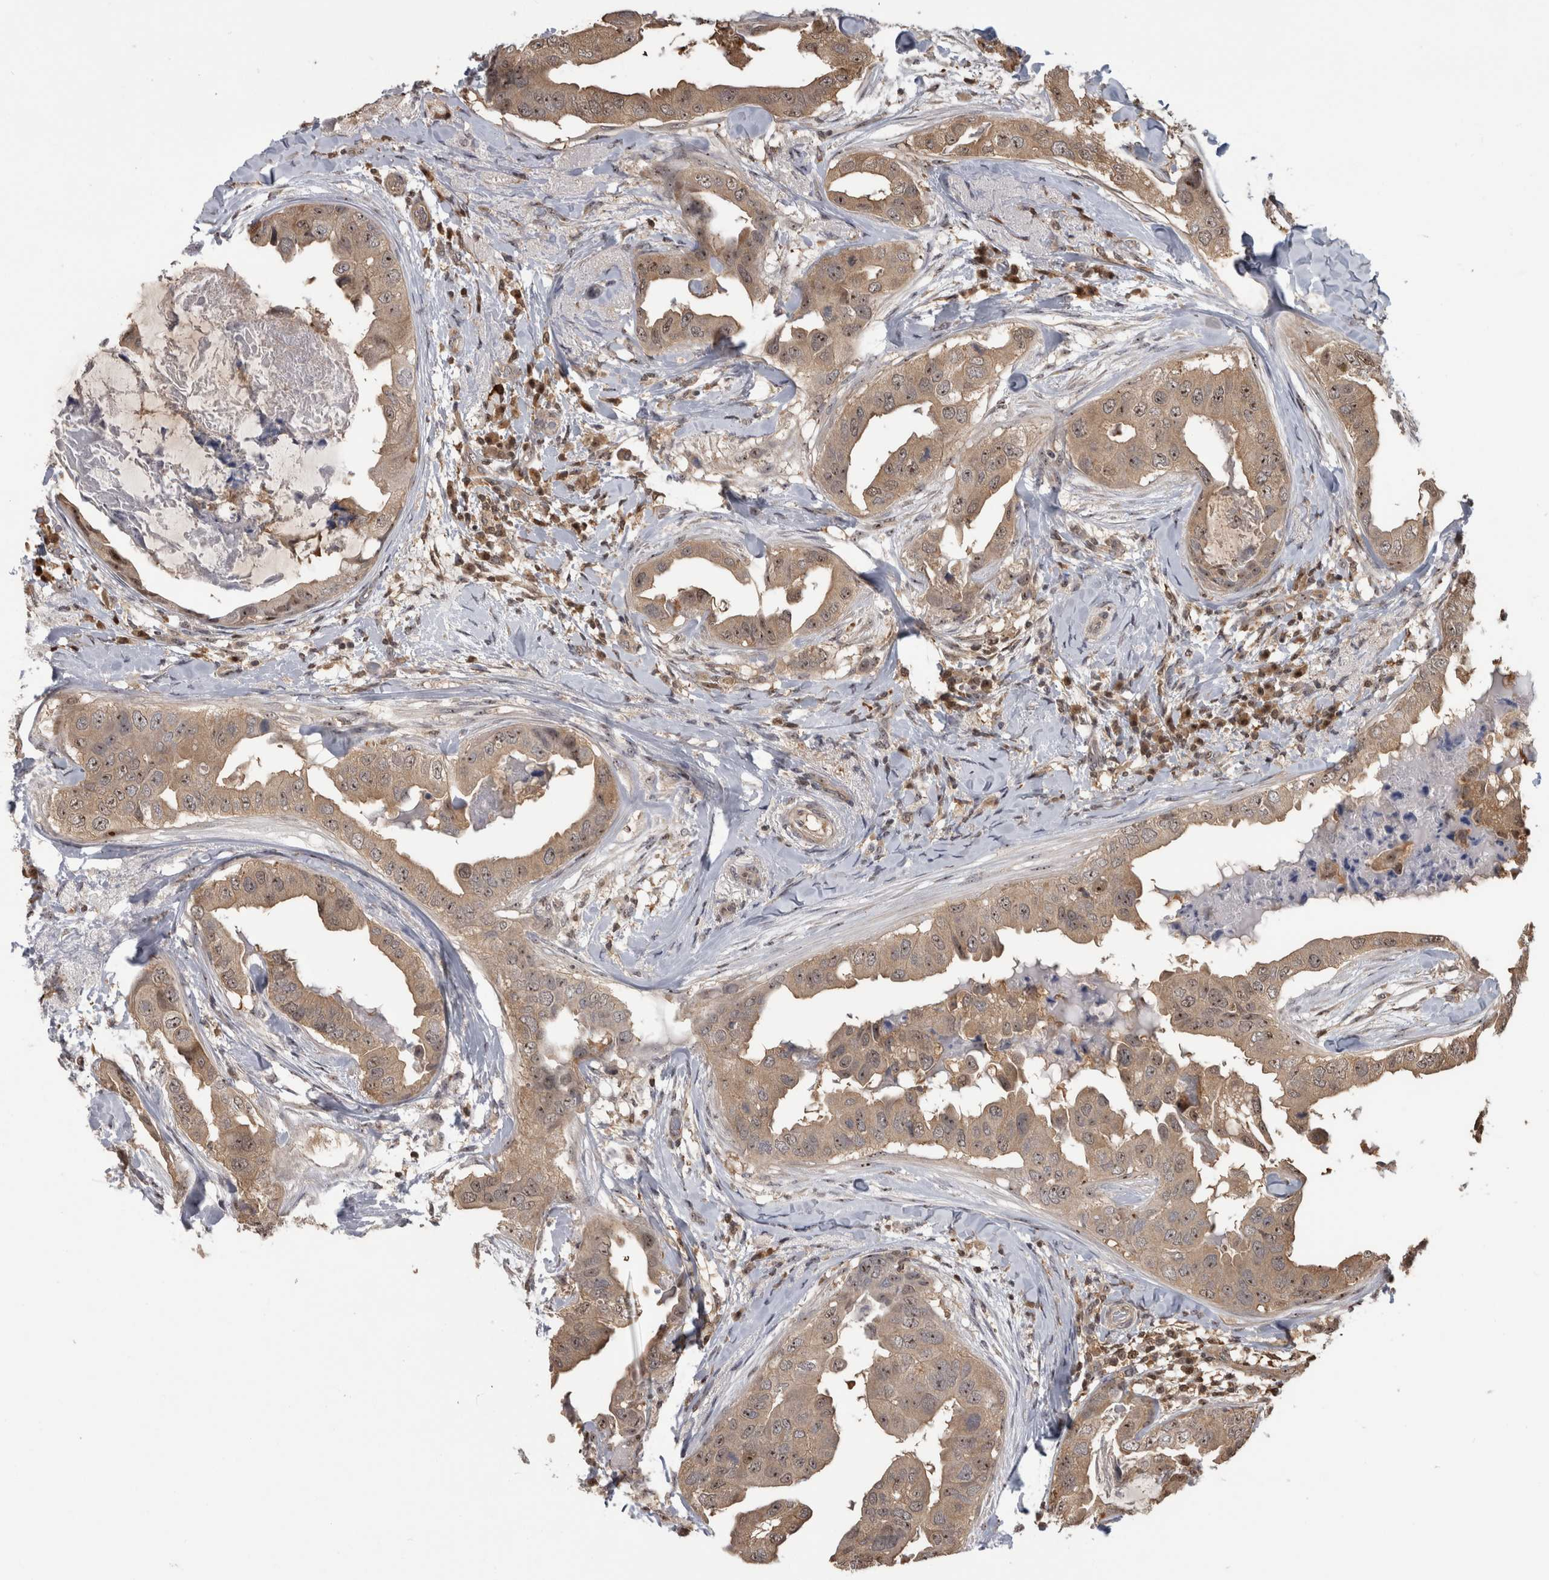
{"staining": {"intensity": "moderate", "quantity": ">75%", "location": "cytoplasmic/membranous,nuclear"}, "tissue": "breast cancer", "cell_type": "Tumor cells", "image_type": "cancer", "snomed": [{"axis": "morphology", "description": "Duct carcinoma"}, {"axis": "topography", "description": "Breast"}], "caption": "A brown stain shows moderate cytoplasmic/membranous and nuclear expression of a protein in breast cancer (infiltrating ductal carcinoma) tumor cells. The staining is performed using DAB brown chromogen to label protein expression. The nuclei are counter-stained blue using hematoxylin.", "gene": "TDRD7", "patient": {"sex": "female", "age": 40}}